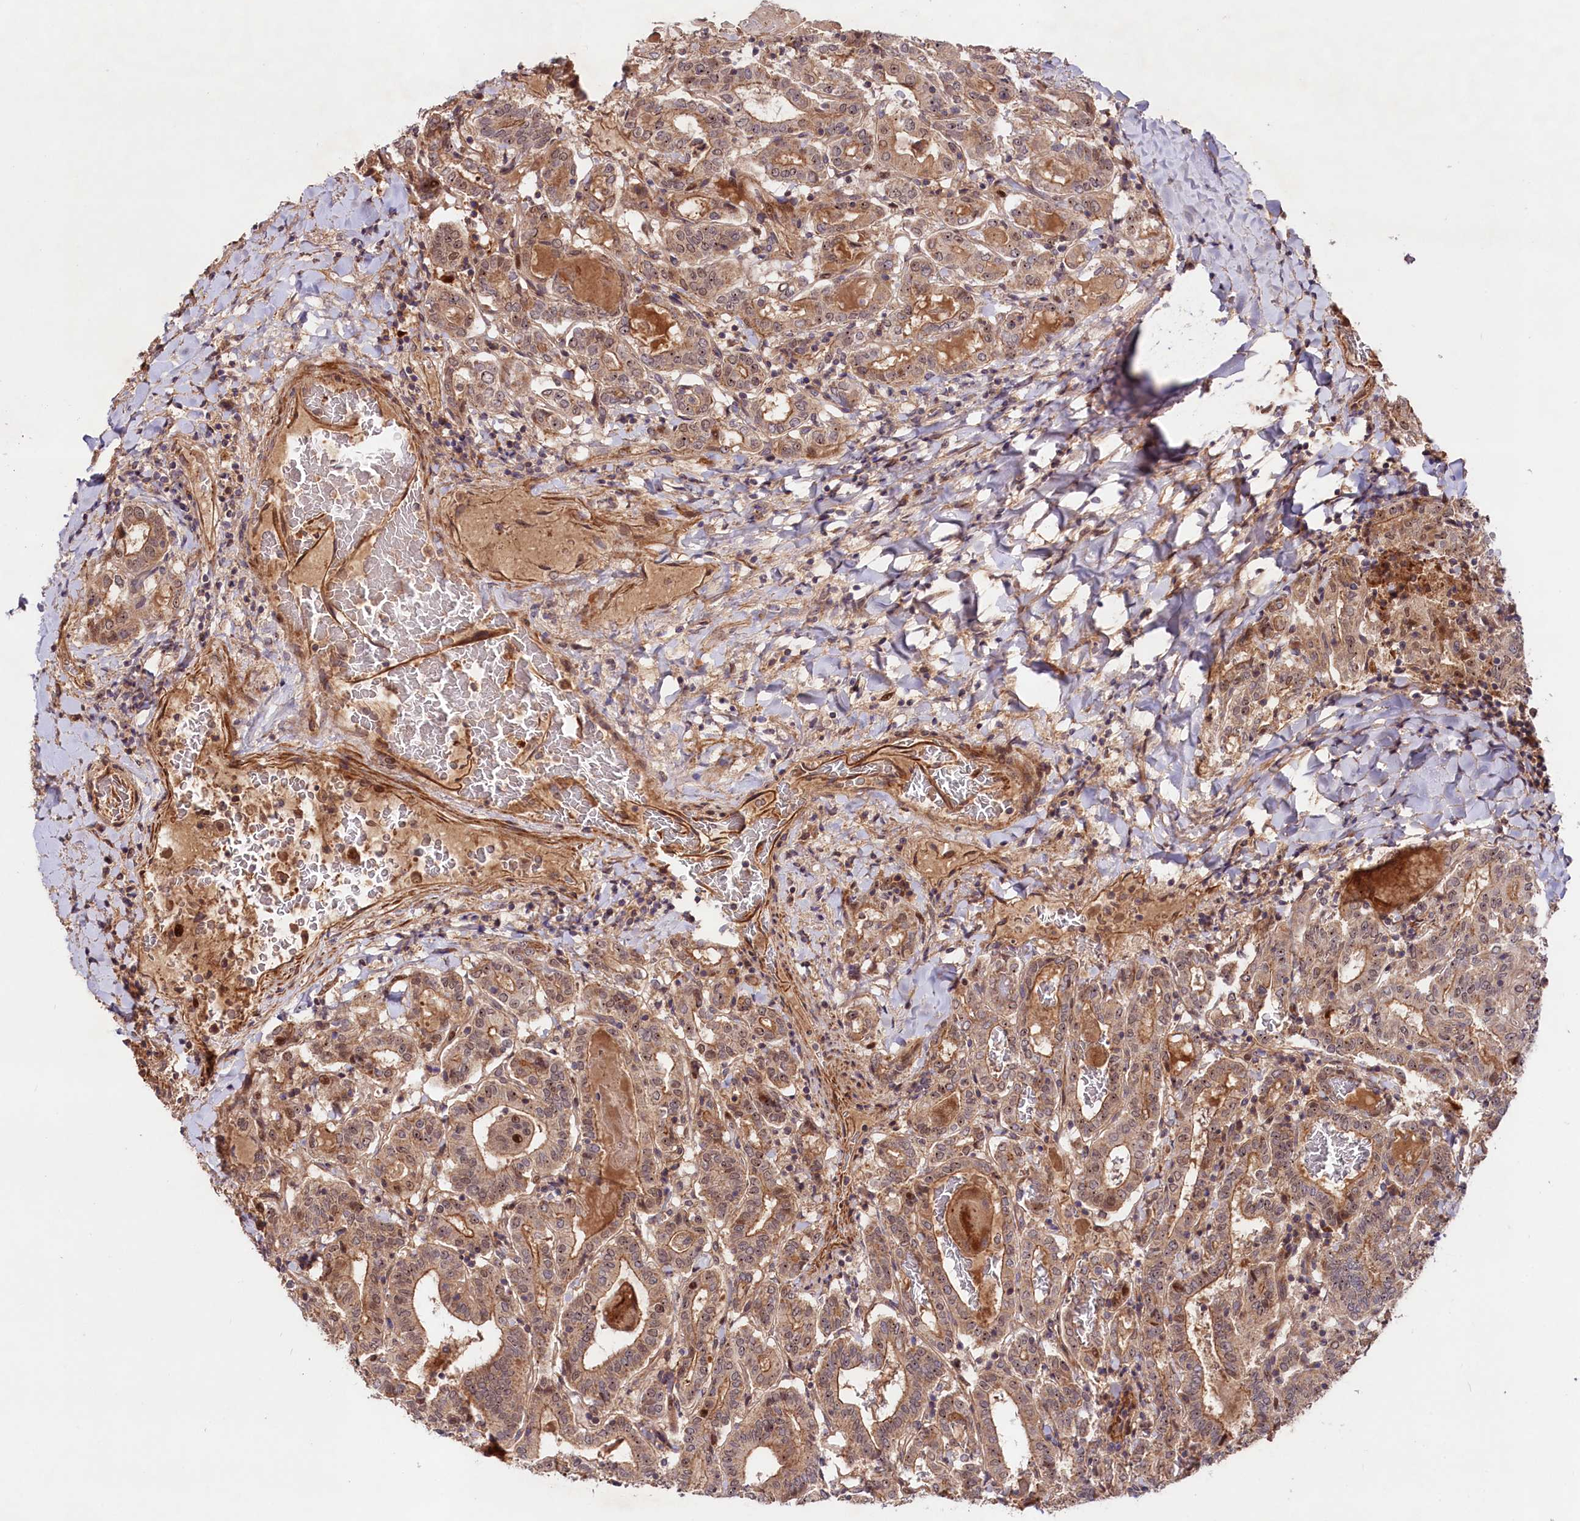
{"staining": {"intensity": "moderate", "quantity": ">75%", "location": "cytoplasmic/membranous"}, "tissue": "thyroid cancer", "cell_type": "Tumor cells", "image_type": "cancer", "snomed": [{"axis": "morphology", "description": "Papillary adenocarcinoma, NOS"}, {"axis": "topography", "description": "Thyroid gland"}], "caption": "DAB immunohistochemical staining of papillary adenocarcinoma (thyroid) displays moderate cytoplasmic/membranous protein expression in about >75% of tumor cells.", "gene": "NEDD1", "patient": {"sex": "female", "age": 72}}